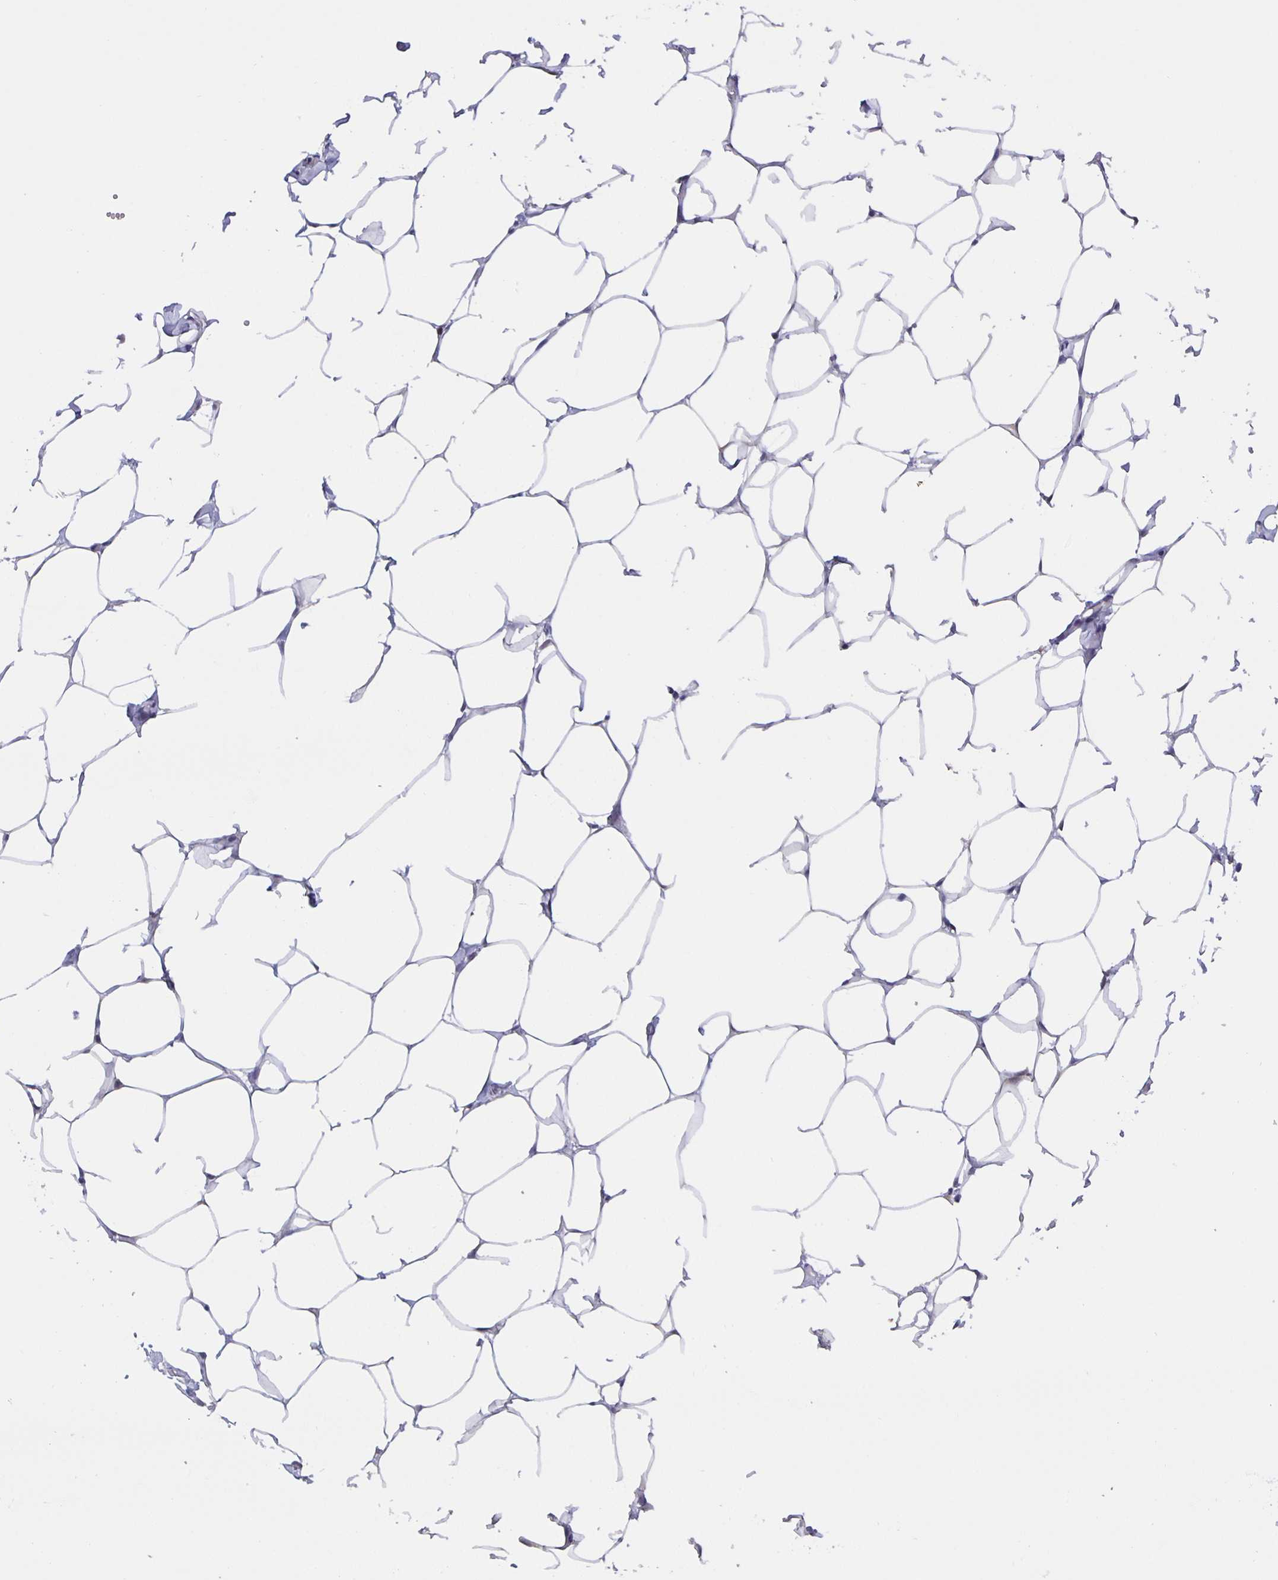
{"staining": {"intensity": "negative", "quantity": "none", "location": "none"}, "tissue": "breast", "cell_type": "Adipocytes", "image_type": "normal", "snomed": [{"axis": "morphology", "description": "Normal tissue, NOS"}, {"axis": "topography", "description": "Breast"}], "caption": "The micrograph exhibits no staining of adipocytes in normal breast. (DAB IHC, high magnification).", "gene": "MARCHF6", "patient": {"sex": "female", "age": 27}}